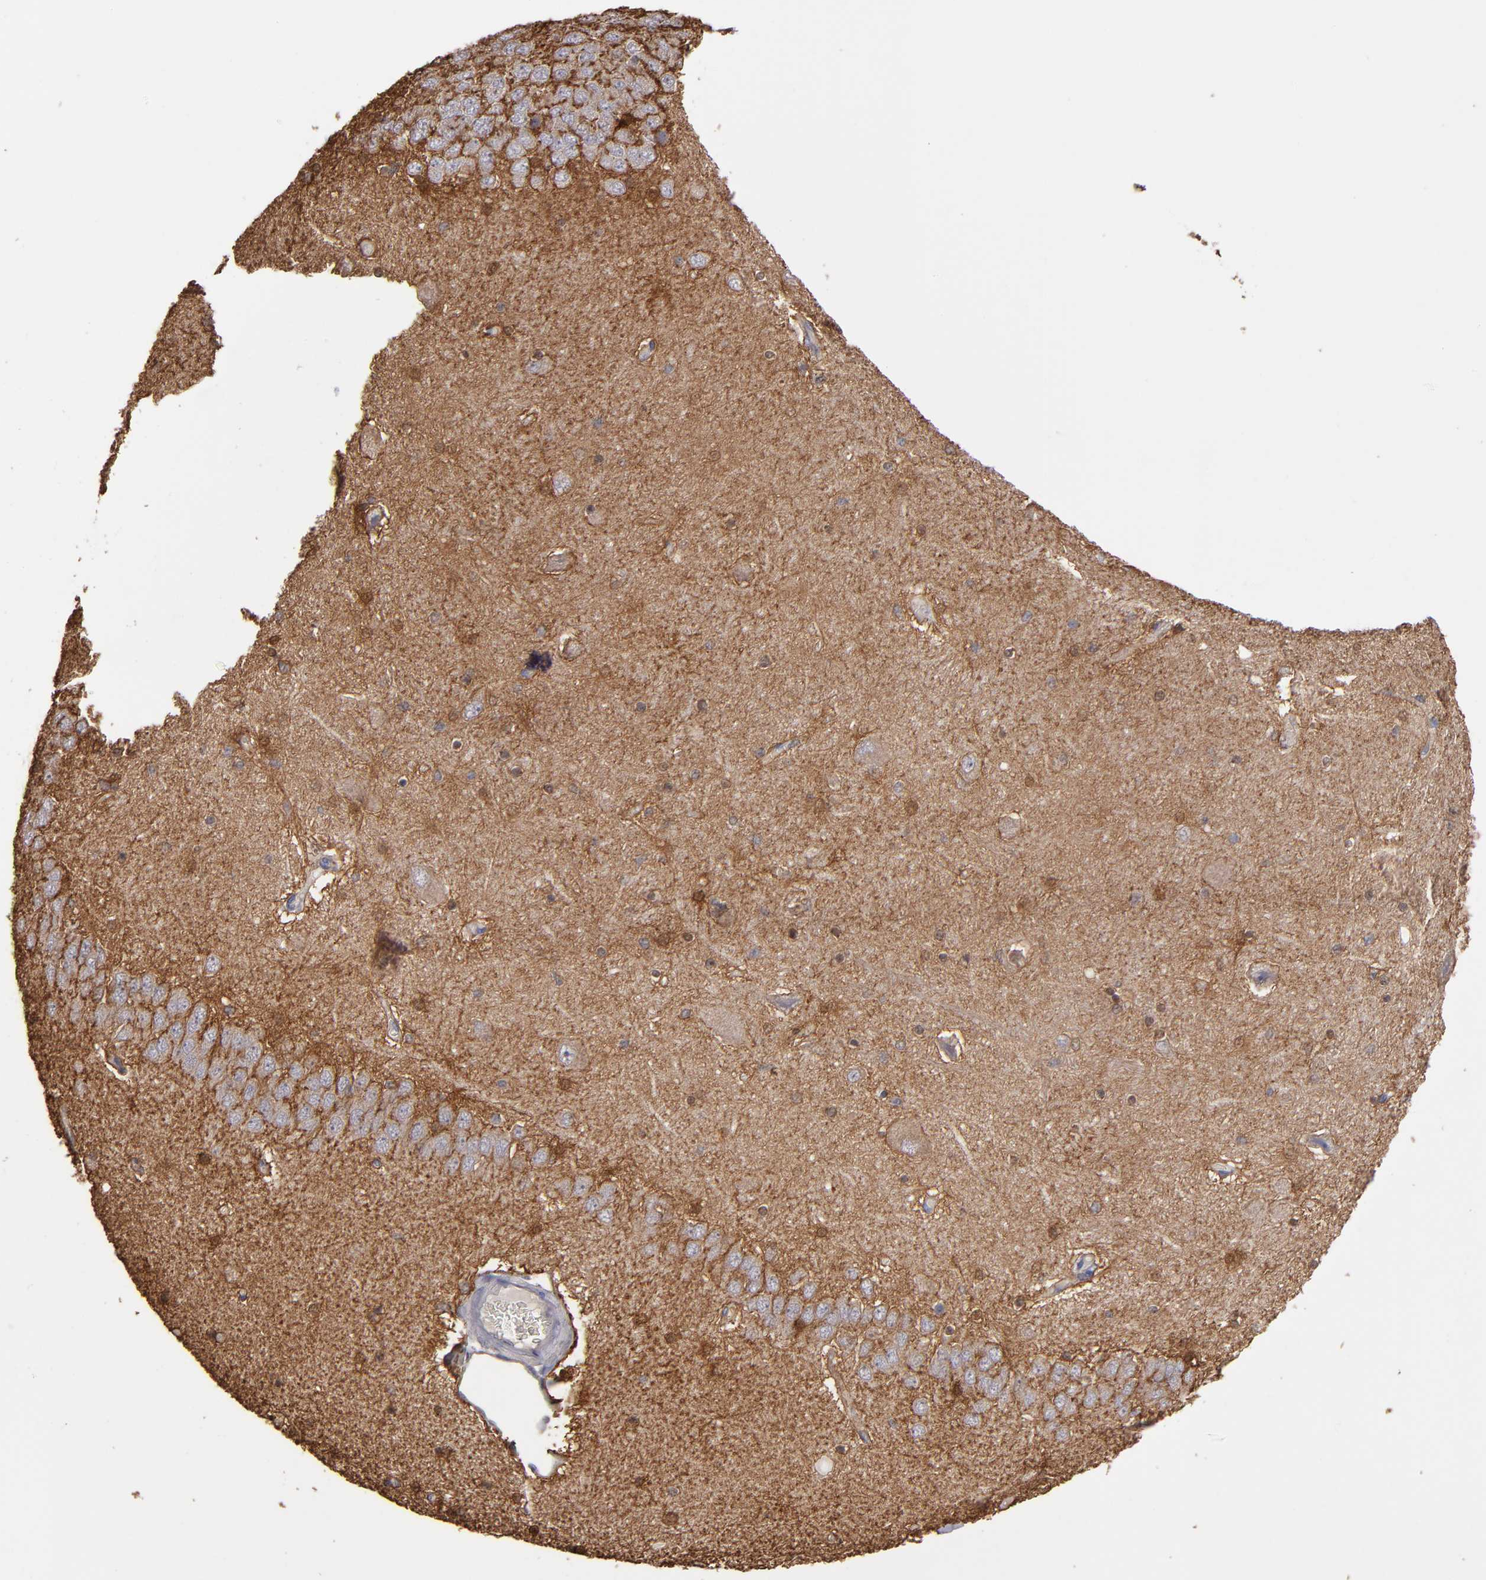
{"staining": {"intensity": "moderate", "quantity": "25%-75%", "location": "cytoplasmic/membranous,nuclear"}, "tissue": "hippocampus", "cell_type": "Glial cells", "image_type": "normal", "snomed": [{"axis": "morphology", "description": "Normal tissue, NOS"}, {"axis": "topography", "description": "Hippocampus"}], "caption": "DAB (3,3'-diaminobenzidine) immunohistochemical staining of unremarkable human hippocampus reveals moderate cytoplasmic/membranous,nuclear protein expression in about 25%-75% of glial cells.", "gene": "NDRG2", "patient": {"sex": "female", "age": 54}}